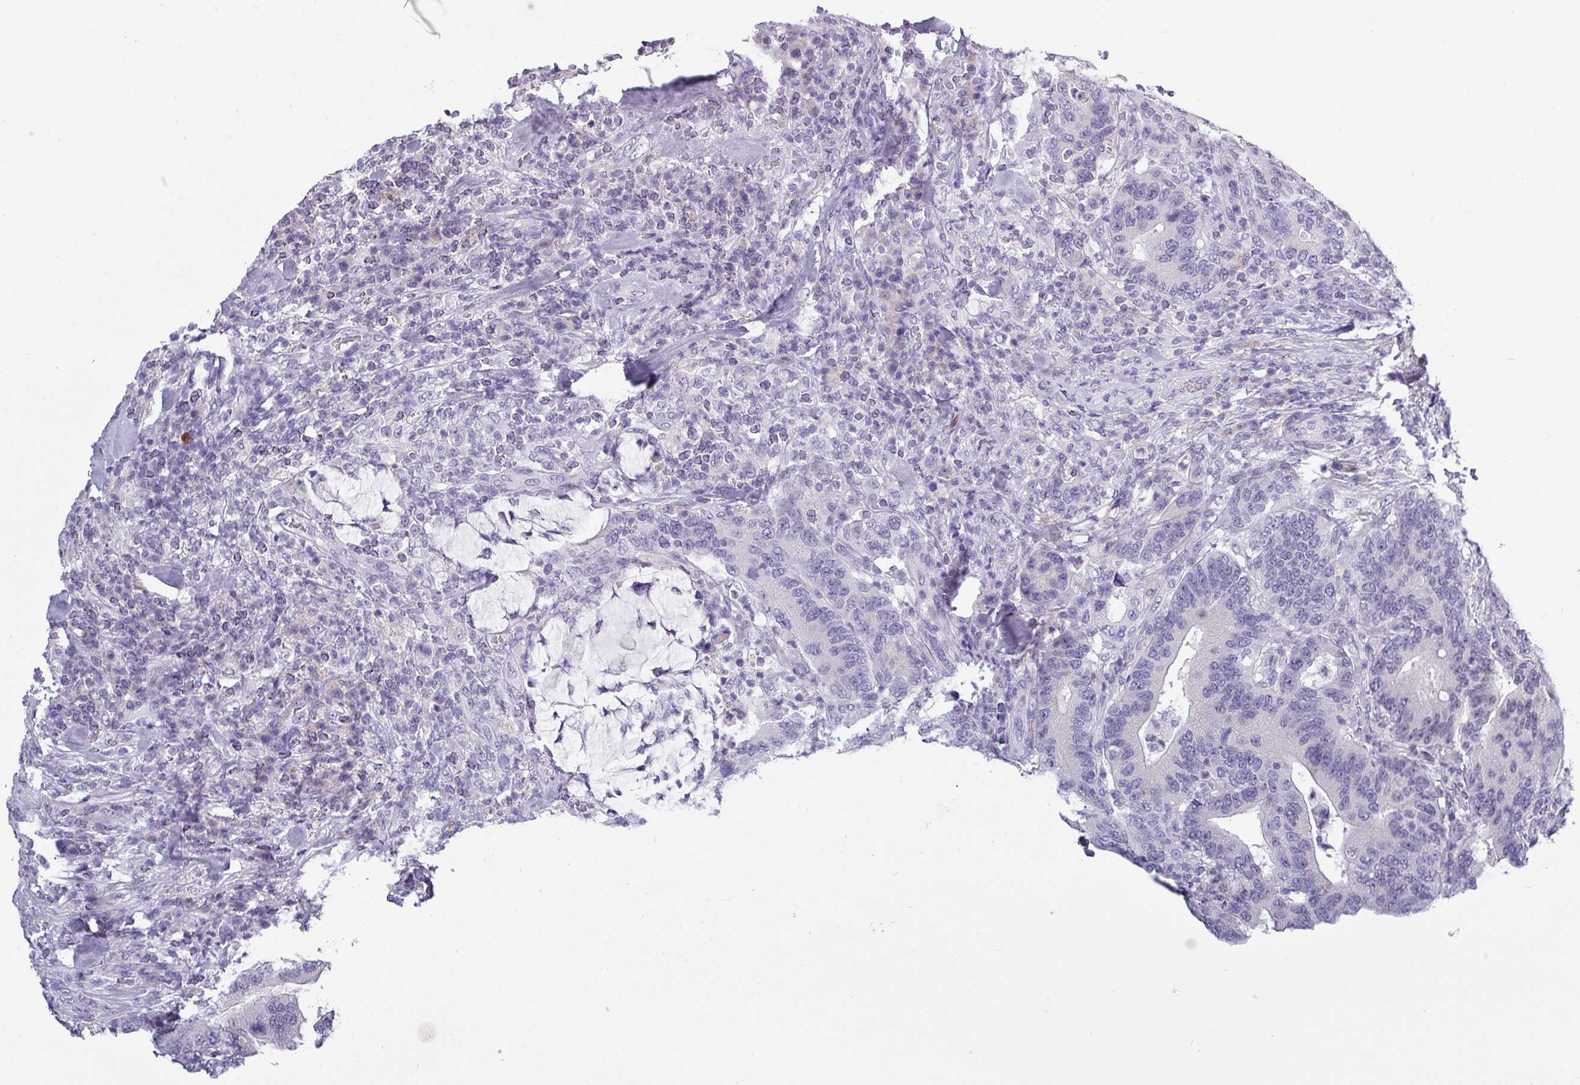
{"staining": {"intensity": "negative", "quantity": "none", "location": "none"}, "tissue": "colorectal cancer", "cell_type": "Tumor cells", "image_type": "cancer", "snomed": [{"axis": "morphology", "description": "Adenocarcinoma, NOS"}, {"axis": "topography", "description": "Colon"}], "caption": "A high-resolution photomicrograph shows IHC staining of colorectal adenocarcinoma, which displays no significant positivity in tumor cells. The staining was performed using DAB (3,3'-diaminobenzidine) to visualize the protein expression in brown, while the nuclei were stained in blue with hematoxylin (Magnification: 20x).", "gene": "SLC26A9", "patient": {"sex": "female", "age": 66}}